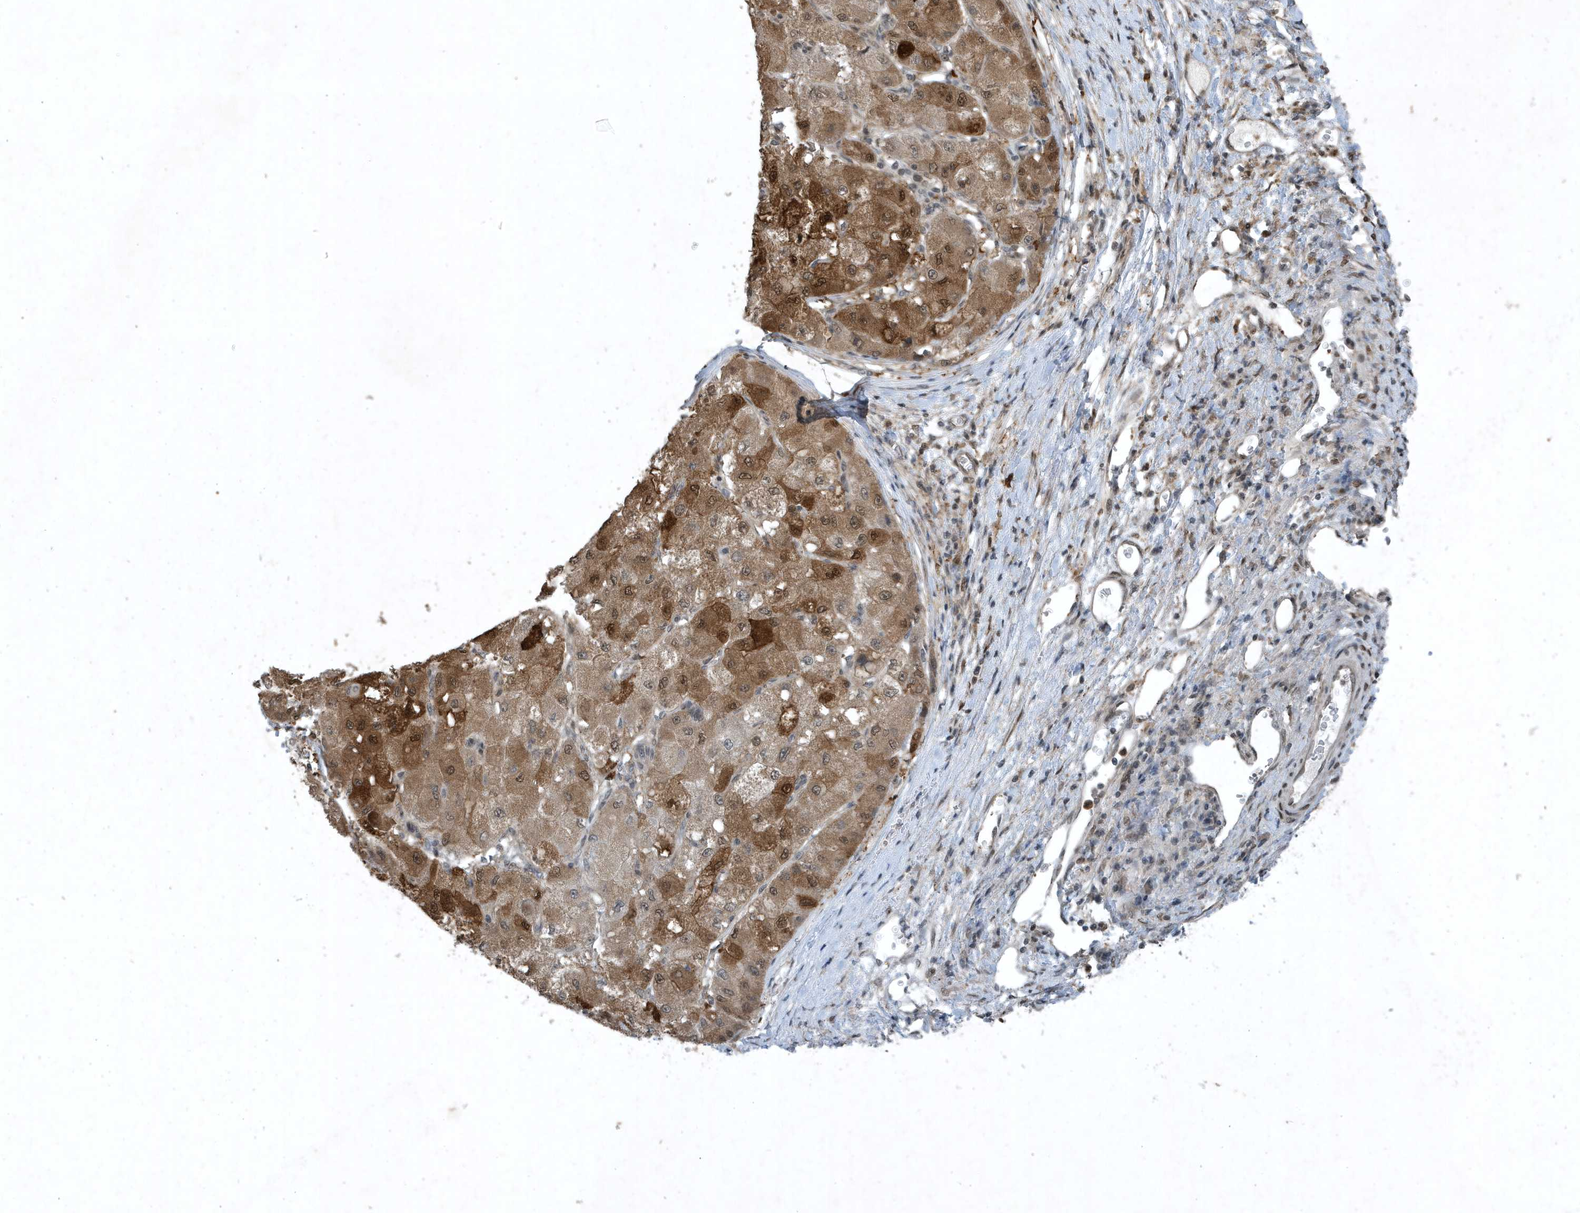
{"staining": {"intensity": "moderate", "quantity": ">75%", "location": "cytoplasmic/membranous,nuclear"}, "tissue": "liver cancer", "cell_type": "Tumor cells", "image_type": "cancer", "snomed": [{"axis": "morphology", "description": "Carcinoma, Hepatocellular, NOS"}, {"axis": "topography", "description": "Liver"}], "caption": "Human liver hepatocellular carcinoma stained with a protein marker exhibits moderate staining in tumor cells.", "gene": "HSPA1A", "patient": {"sex": "male", "age": 80}}